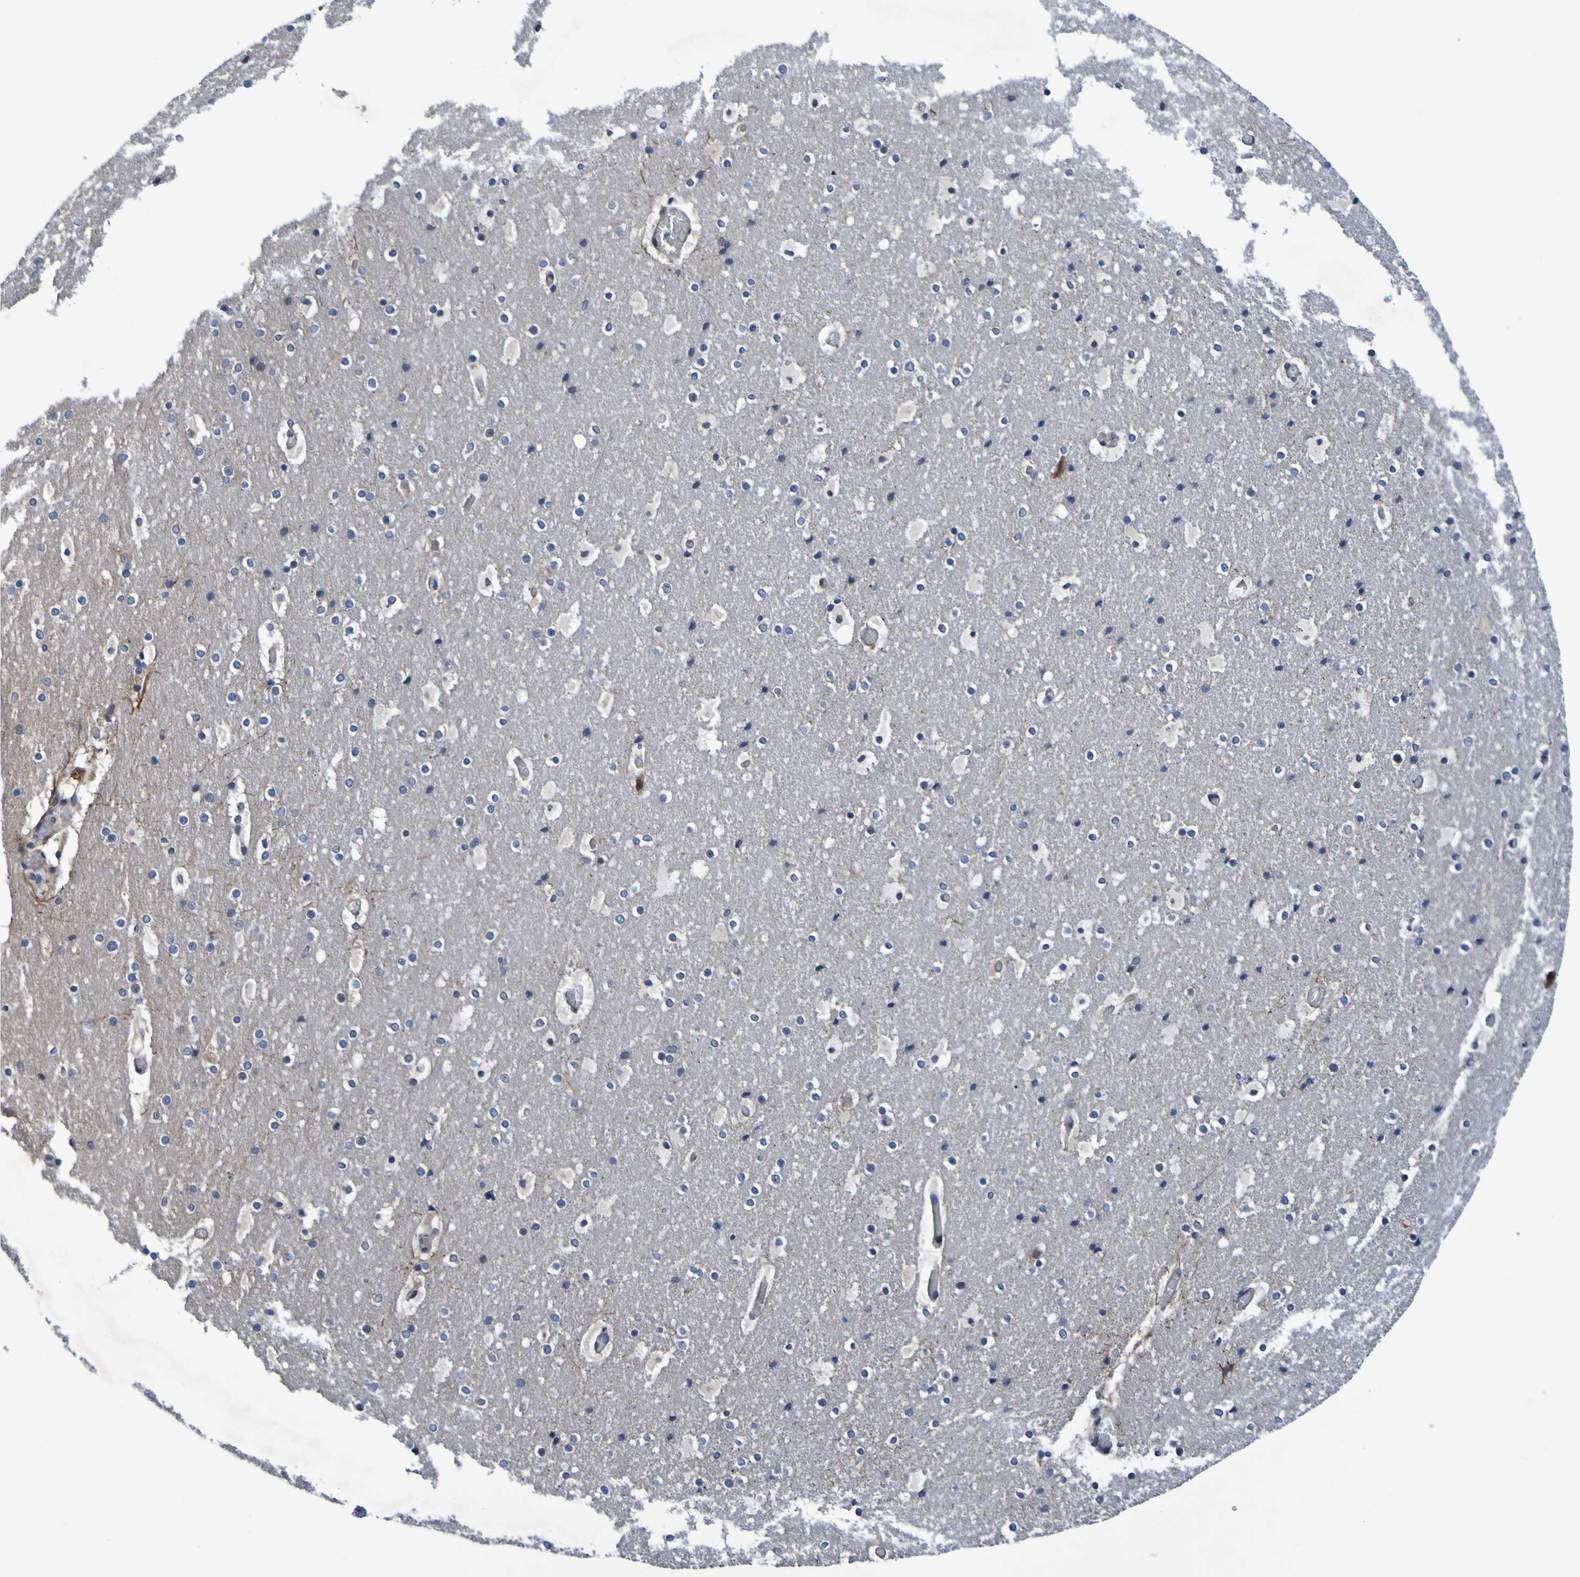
{"staining": {"intensity": "weak", "quantity": ">75%", "location": "cytoplasmic/membranous"}, "tissue": "cerebral cortex", "cell_type": "Endothelial cells", "image_type": "normal", "snomed": [{"axis": "morphology", "description": "Normal tissue, NOS"}, {"axis": "topography", "description": "Cerebral cortex"}], "caption": "About >75% of endothelial cells in unremarkable cerebral cortex show weak cytoplasmic/membranous protein expression as visualized by brown immunohistochemical staining.", "gene": "SDK1", "patient": {"sex": "male", "age": 57}}